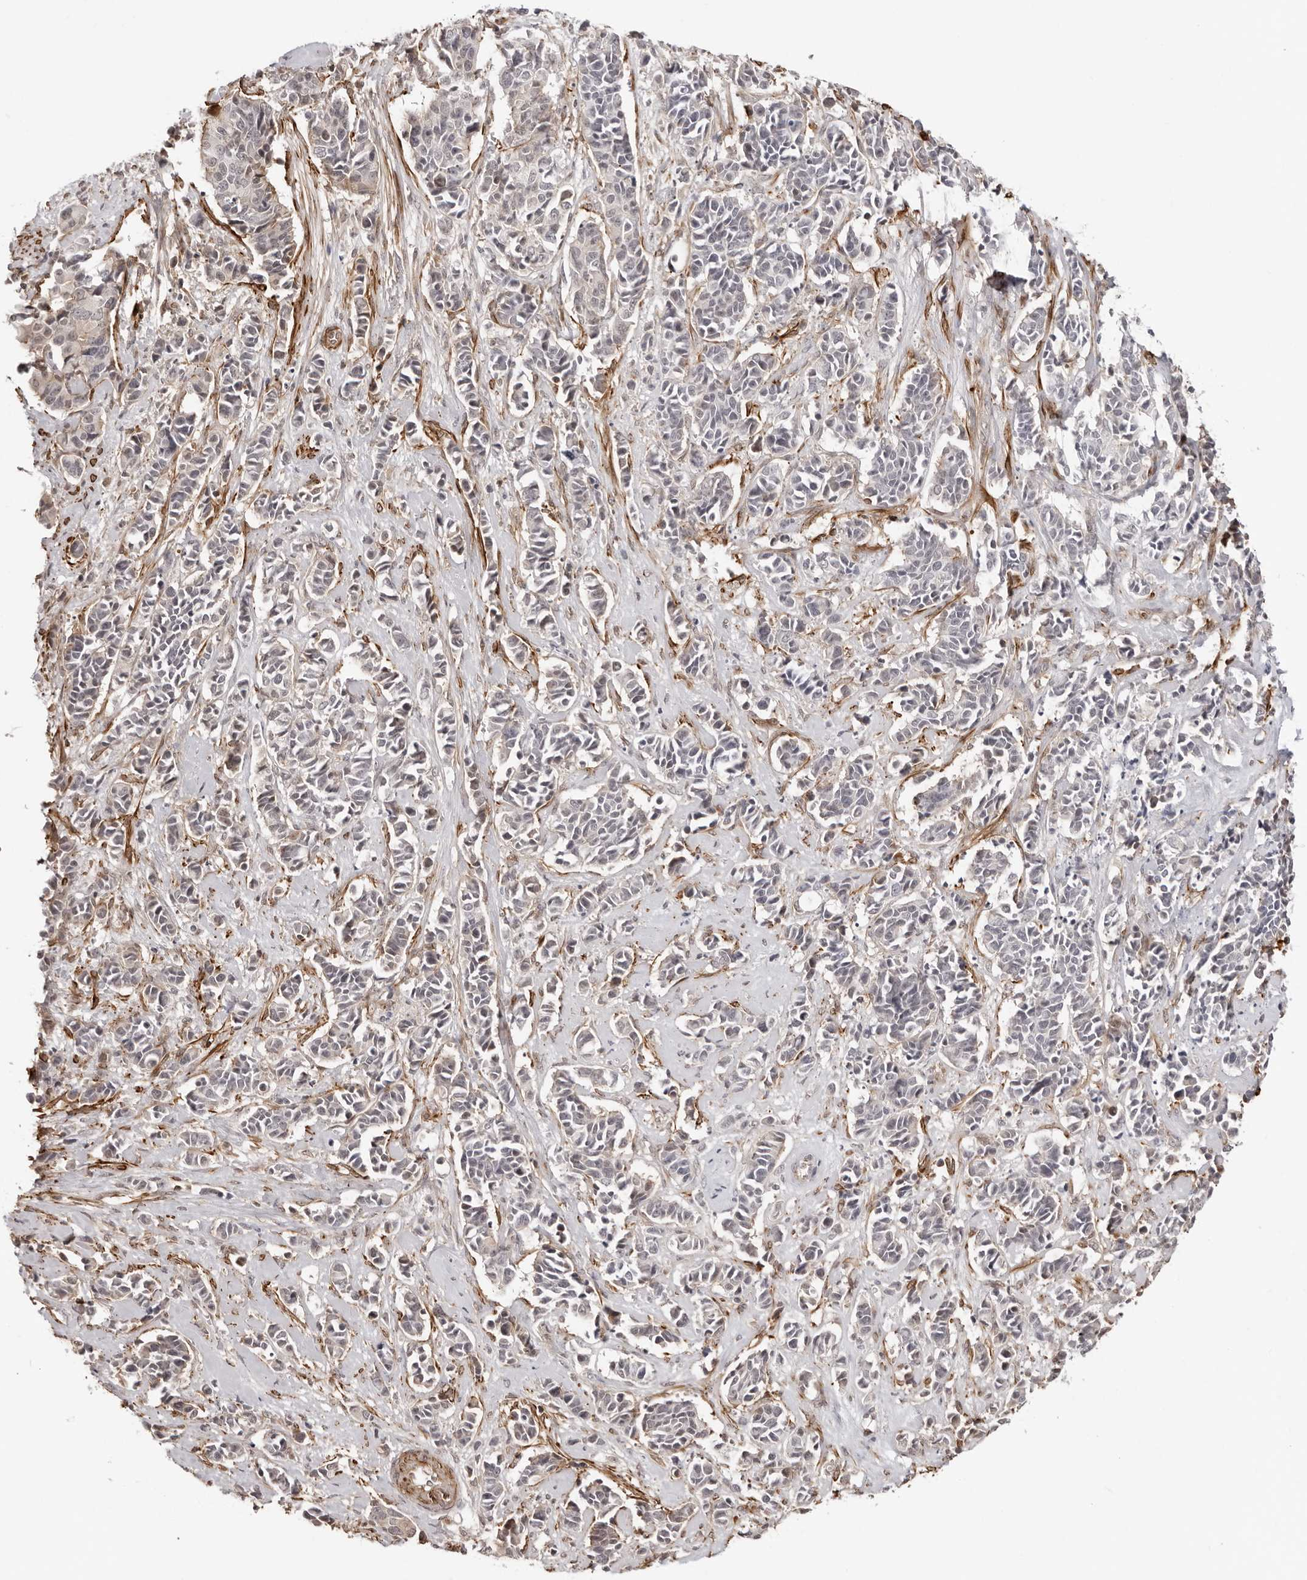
{"staining": {"intensity": "negative", "quantity": "none", "location": "none"}, "tissue": "cervical cancer", "cell_type": "Tumor cells", "image_type": "cancer", "snomed": [{"axis": "morphology", "description": "Normal tissue, NOS"}, {"axis": "morphology", "description": "Squamous cell carcinoma, NOS"}, {"axis": "topography", "description": "Cervix"}], "caption": "IHC image of human cervical cancer stained for a protein (brown), which reveals no positivity in tumor cells.", "gene": "UNK", "patient": {"sex": "female", "age": 35}}